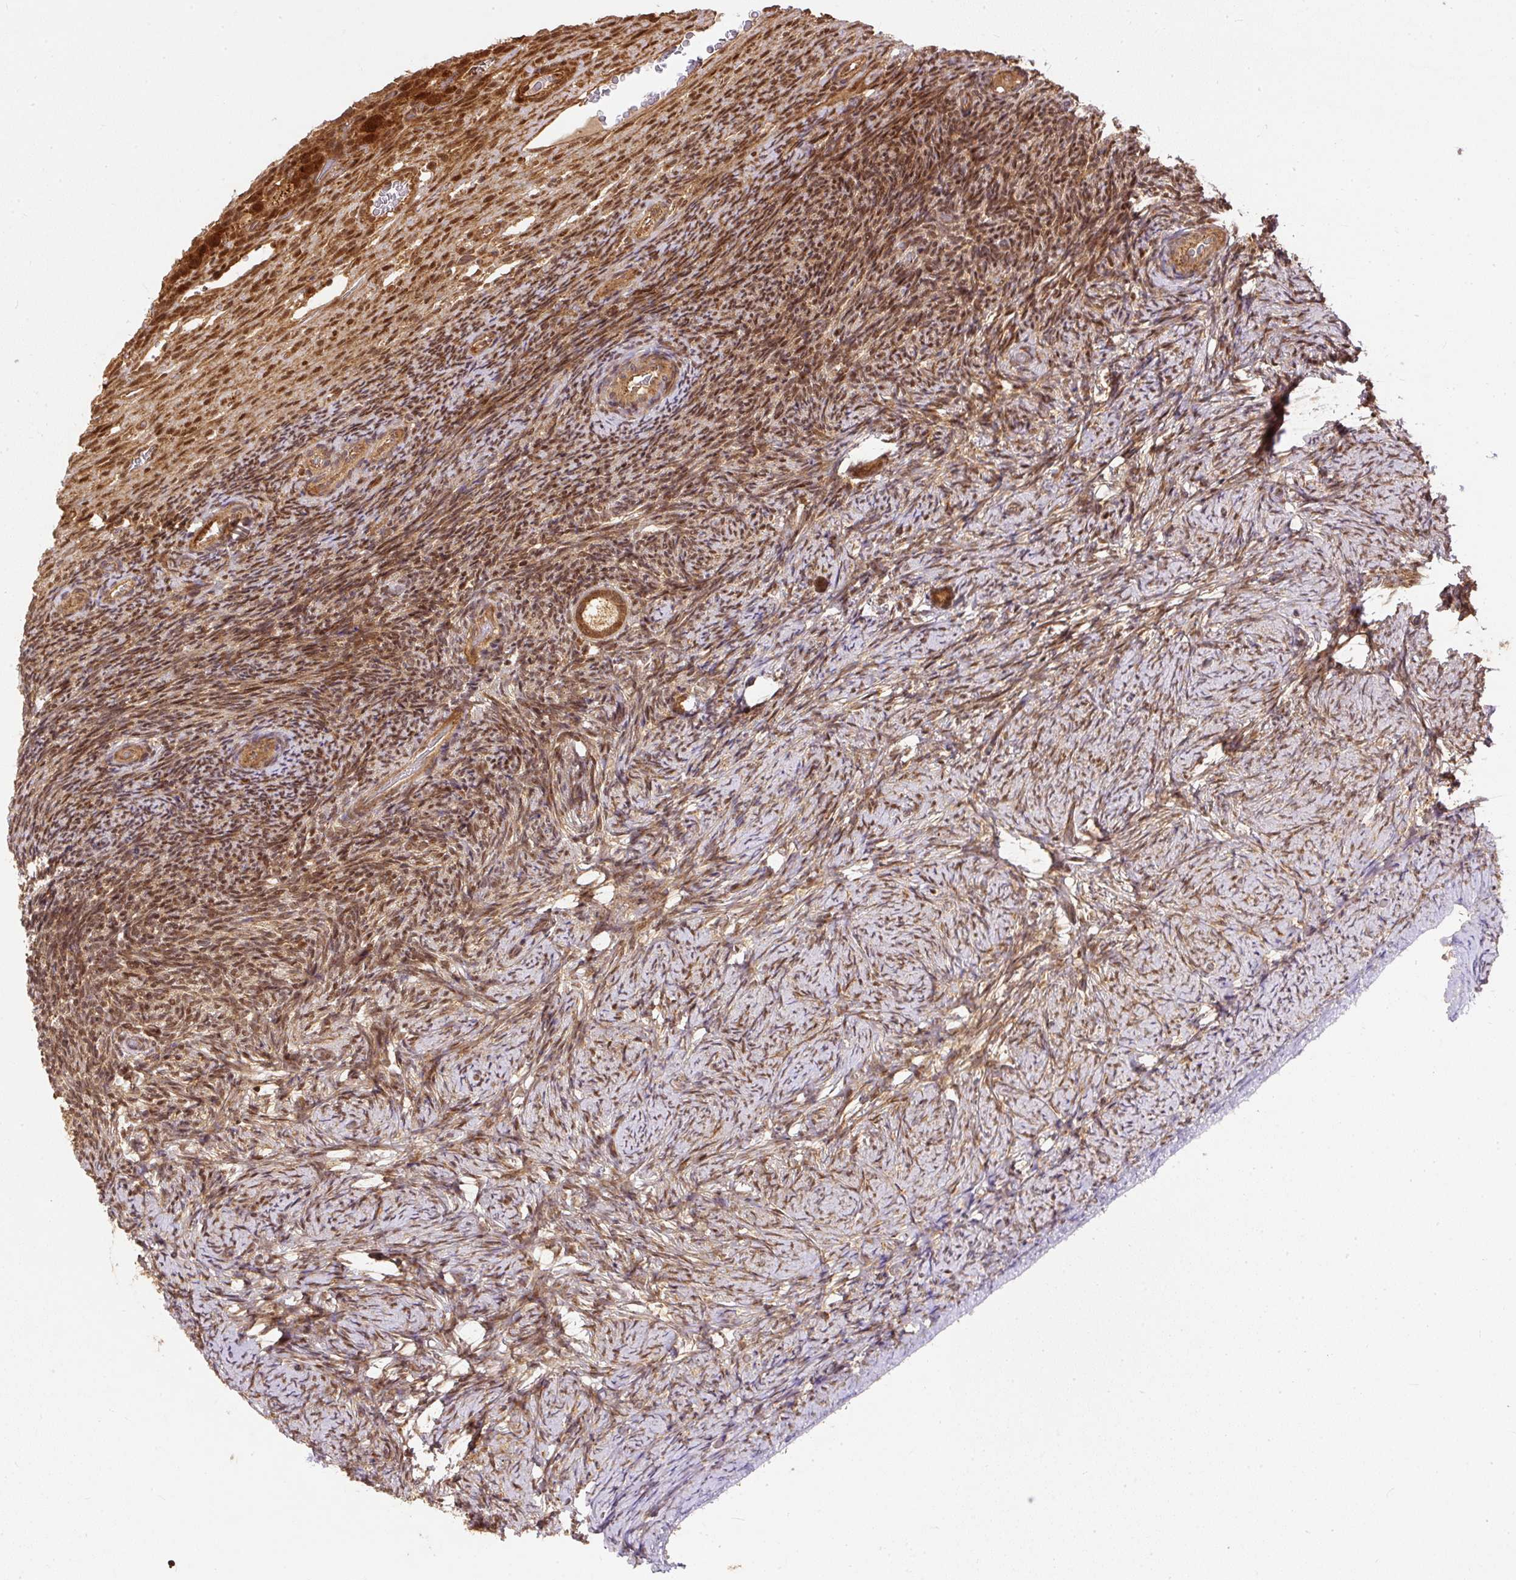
{"staining": {"intensity": "moderate", "quantity": ">75%", "location": "cytoplasmic/membranous"}, "tissue": "ovary", "cell_type": "Follicle cells", "image_type": "normal", "snomed": [{"axis": "morphology", "description": "Normal tissue, NOS"}, {"axis": "topography", "description": "Ovary"}], "caption": "IHC (DAB (3,3'-diaminobenzidine)) staining of benign ovary exhibits moderate cytoplasmic/membranous protein staining in about >75% of follicle cells.", "gene": "PSMD1", "patient": {"sex": "female", "age": 34}}